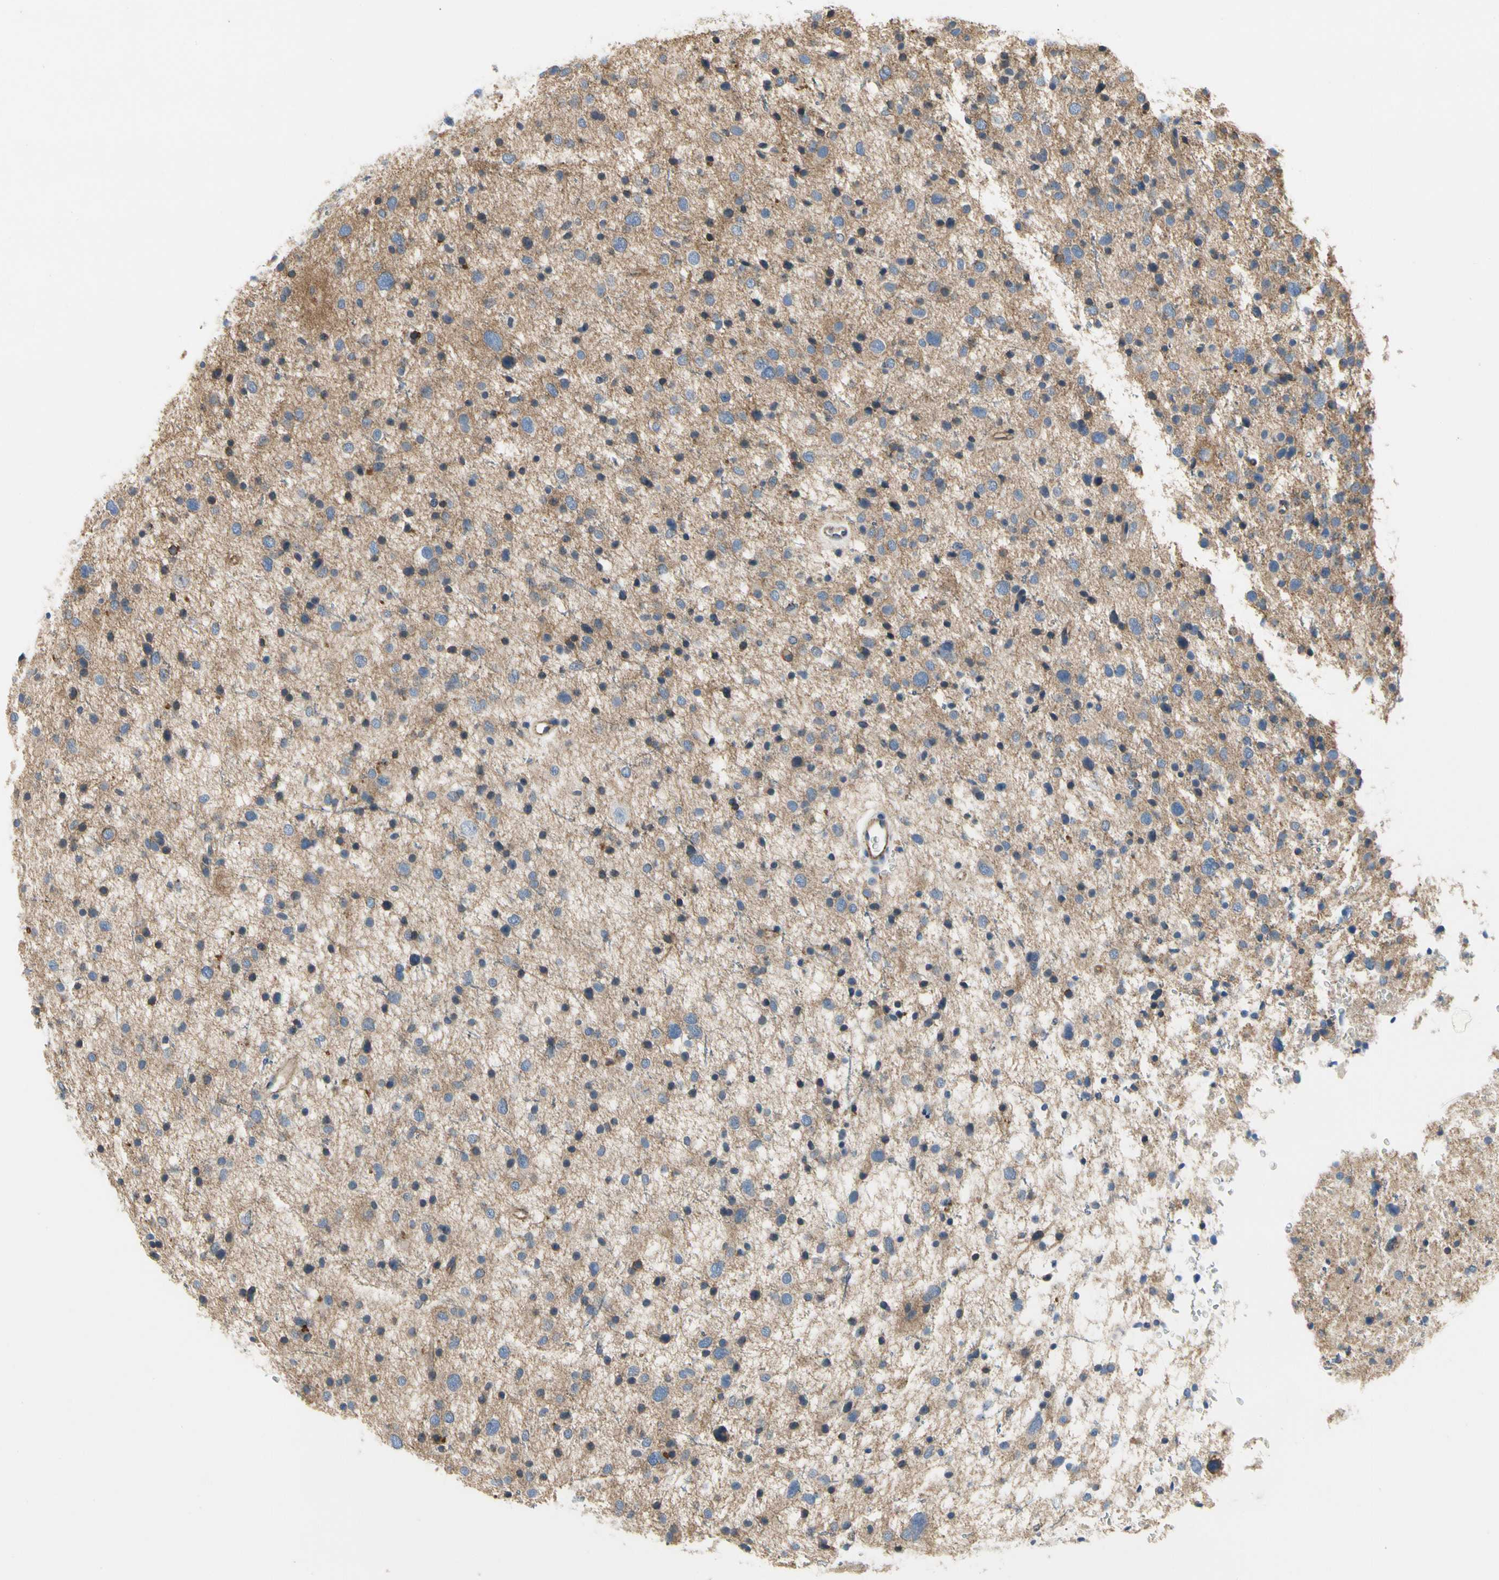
{"staining": {"intensity": "negative", "quantity": "none", "location": "none"}, "tissue": "glioma", "cell_type": "Tumor cells", "image_type": "cancer", "snomed": [{"axis": "morphology", "description": "Glioma, malignant, Low grade"}, {"axis": "topography", "description": "Brain"}], "caption": "Immunohistochemistry photomicrograph of neoplastic tissue: human glioma stained with DAB (3,3'-diaminobenzidine) demonstrates no significant protein staining in tumor cells. The staining was performed using DAB (3,3'-diaminobenzidine) to visualize the protein expression in brown, while the nuclei were stained in blue with hematoxylin (Magnification: 20x).", "gene": "LGR6", "patient": {"sex": "female", "age": 37}}